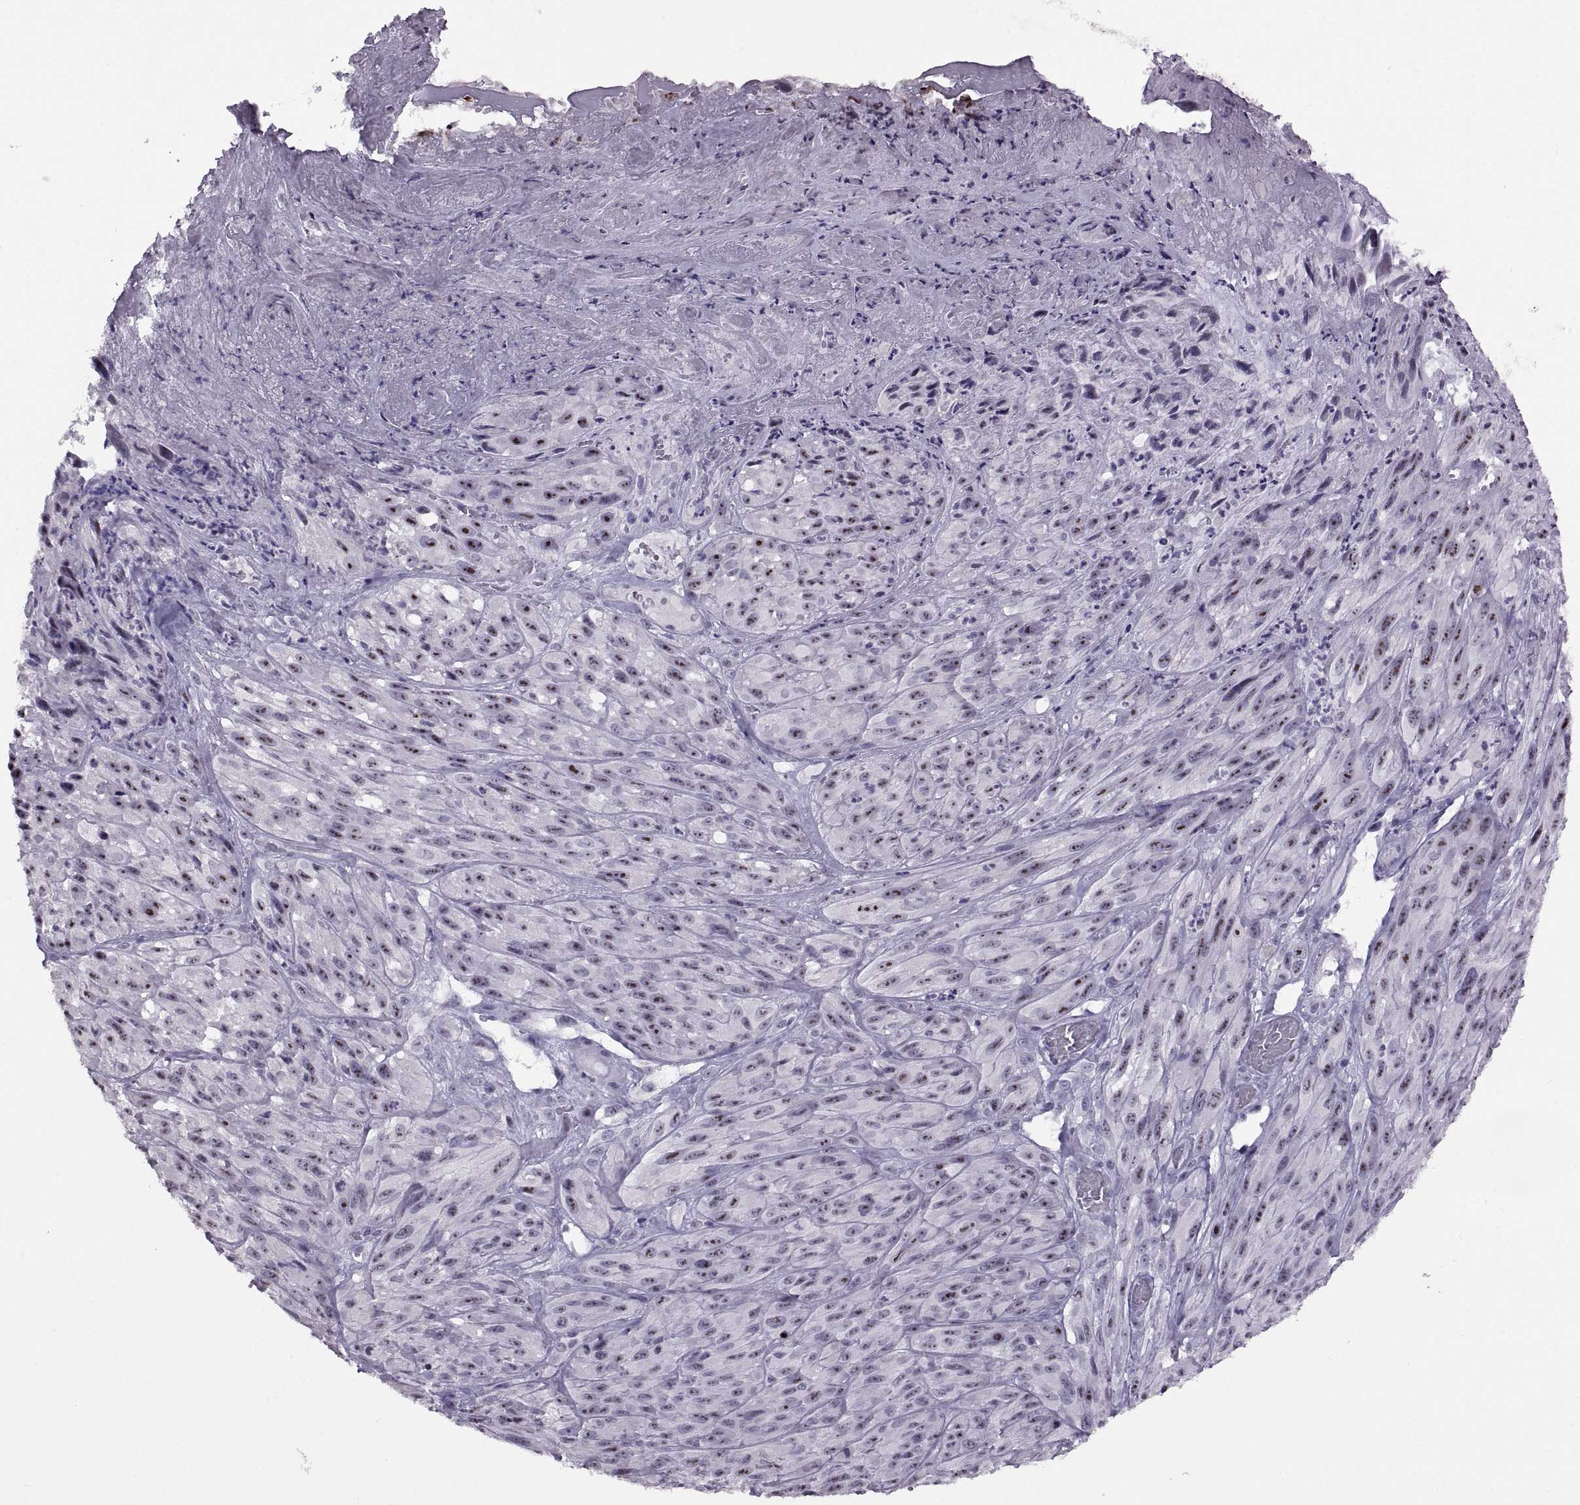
{"staining": {"intensity": "strong", "quantity": "25%-75%", "location": "nuclear"}, "tissue": "melanoma", "cell_type": "Tumor cells", "image_type": "cancer", "snomed": [{"axis": "morphology", "description": "Malignant melanoma, NOS"}, {"axis": "topography", "description": "Skin"}], "caption": "Approximately 25%-75% of tumor cells in human melanoma reveal strong nuclear protein staining as visualized by brown immunohistochemical staining.", "gene": "ASIC2", "patient": {"sex": "male", "age": 51}}